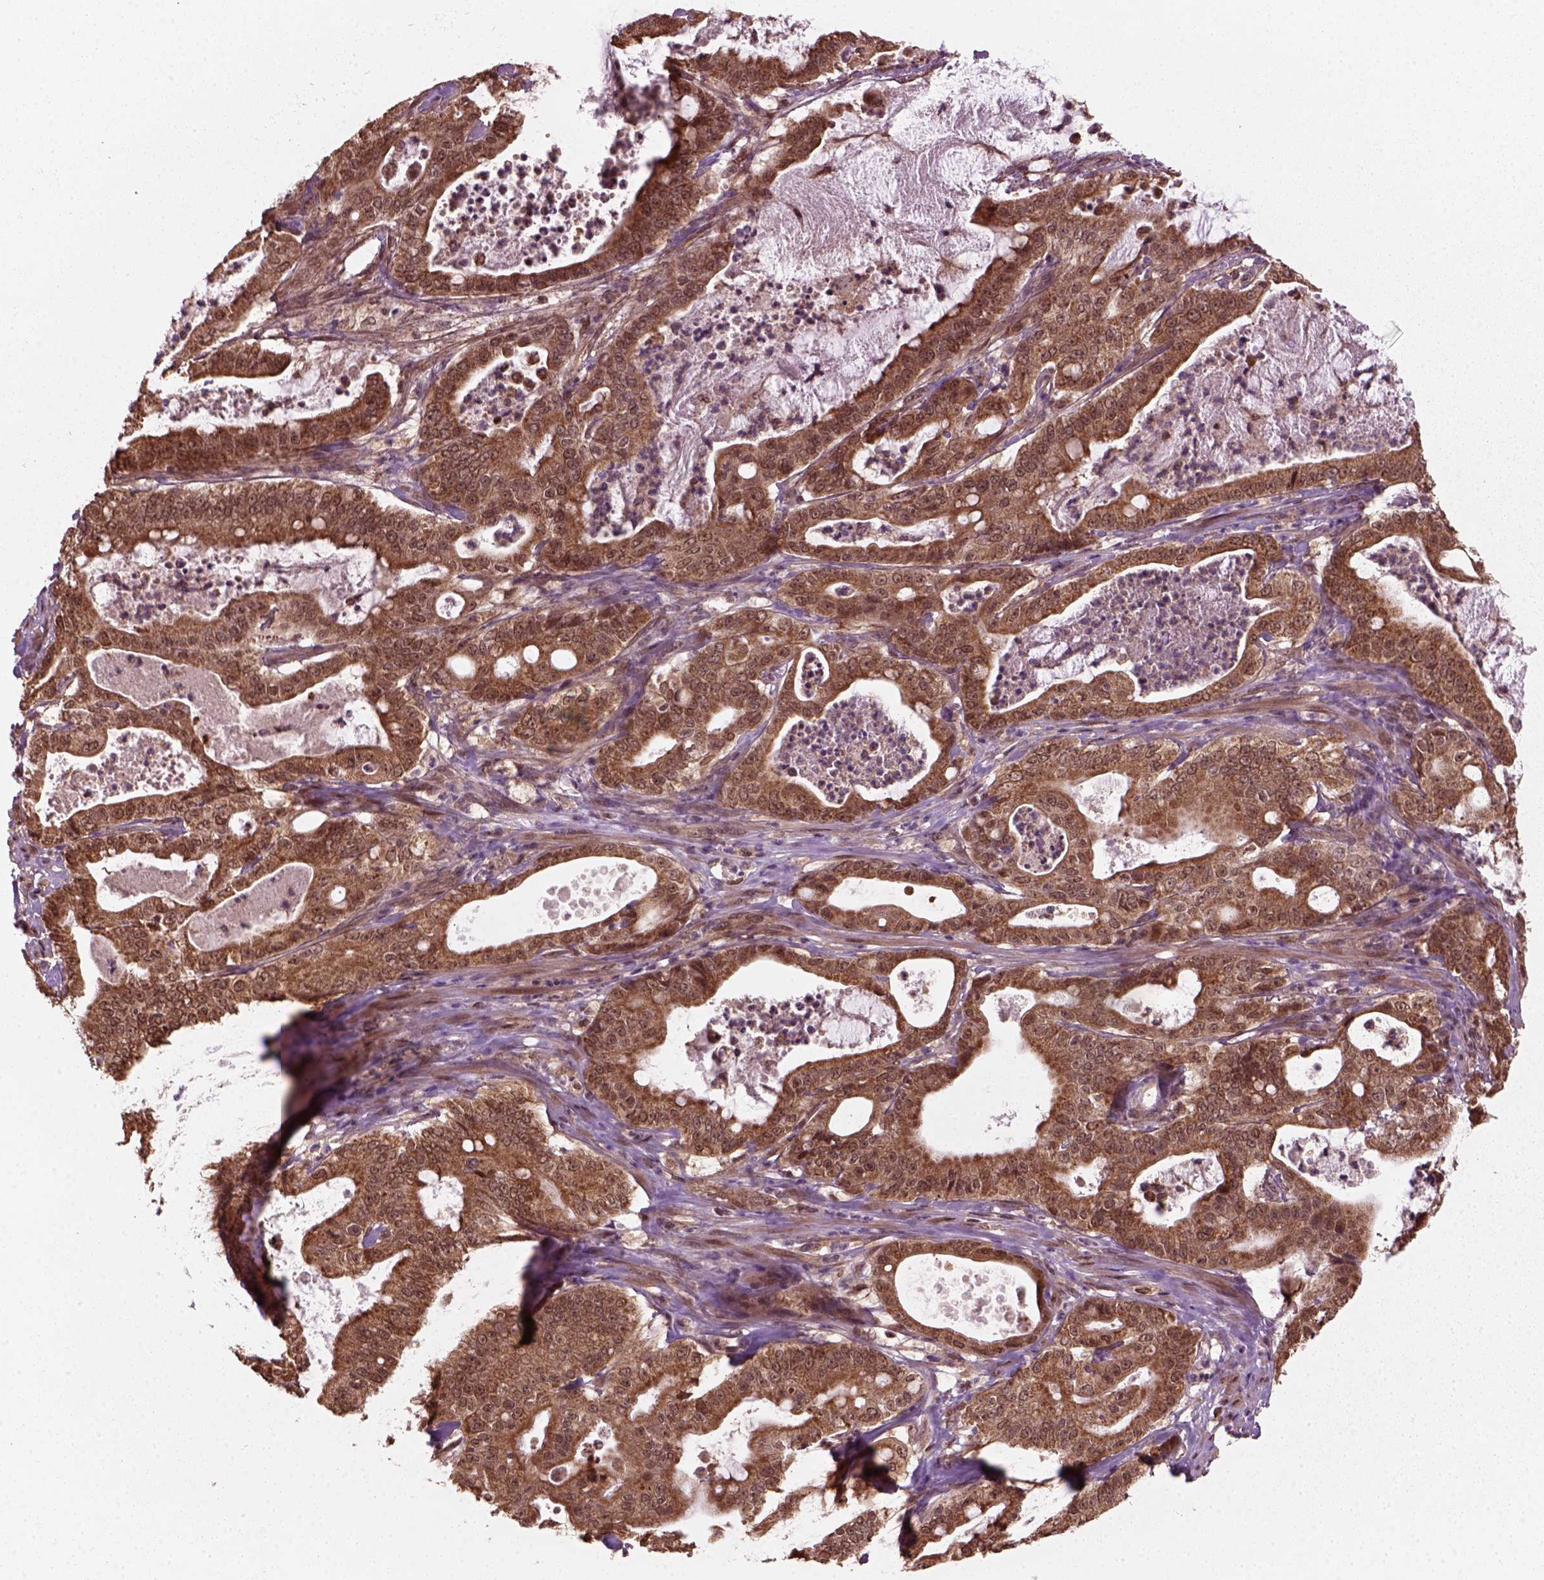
{"staining": {"intensity": "moderate", "quantity": ">75%", "location": "cytoplasmic/membranous"}, "tissue": "pancreatic cancer", "cell_type": "Tumor cells", "image_type": "cancer", "snomed": [{"axis": "morphology", "description": "Adenocarcinoma, NOS"}, {"axis": "topography", "description": "Pancreas"}], "caption": "Moderate cytoplasmic/membranous positivity for a protein is present in approximately >75% of tumor cells of pancreatic adenocarcinoma using immunohistochemistry (IHC).", "gene": "NUDT9", "patient": {"sex": "male", "age": 71}}